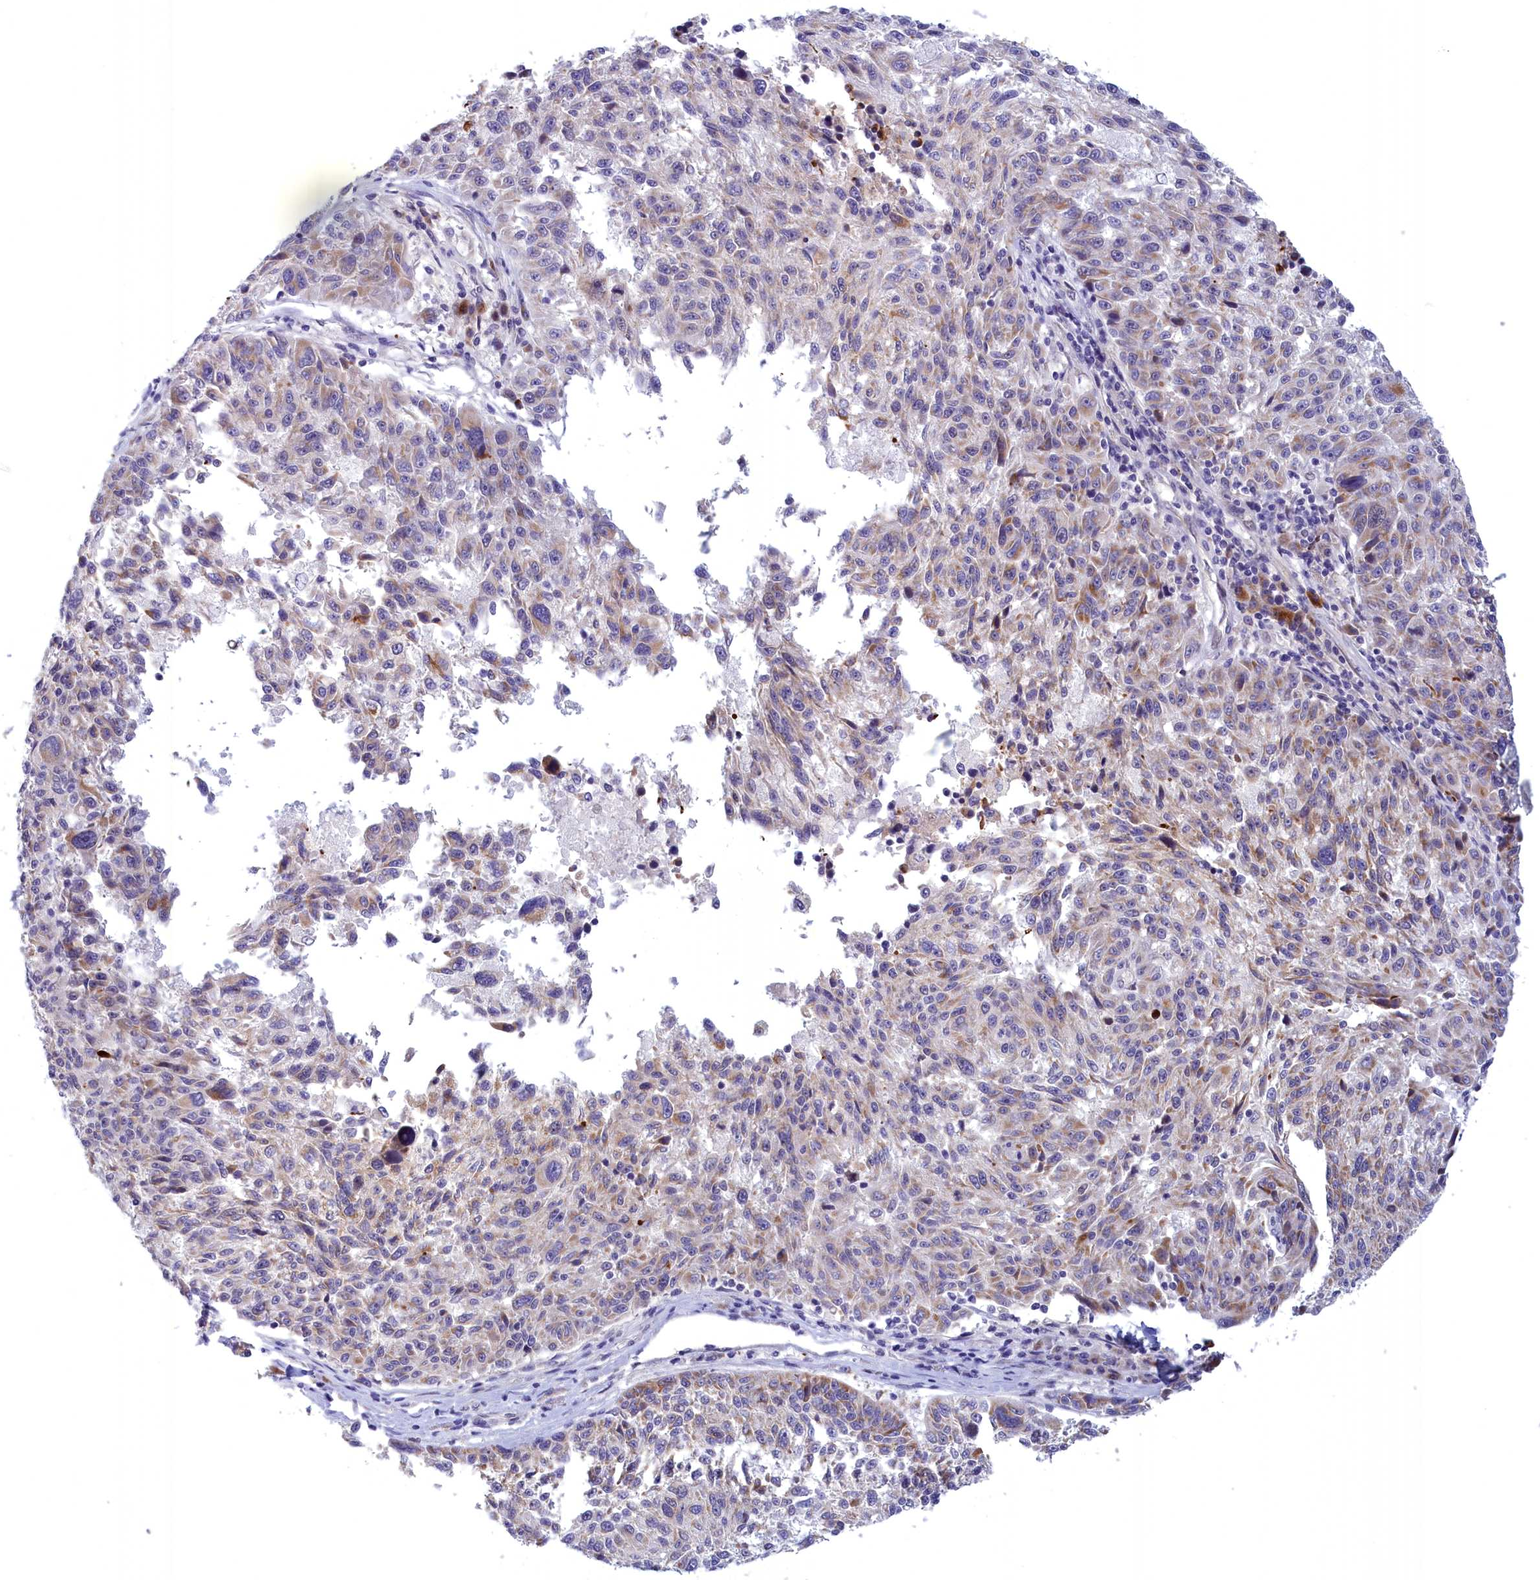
{"staining": {"intensity": "weak", "quantity": "<25%", "location": "cytoplasmic/membranous"}, "tissue": "melanoma", "cell_type": "Tumor cells", "image_type": "cancer", "snomed": [{"axis": "morphology", "description": "Malignant melanoma, NOS"}, {"axis": "topography", "description": "Skin"}], "caption": "A micrograph of human malignant melanoma is negative for staining in tumor cells. (Stains: DAB immunohistochemistry (IHC) with hematoxylin counter stain, Microscopy: brightfield microscopy at high magnification).", "gene": "FAM149B1", "patient": {"sex": "male", "age": 53}}